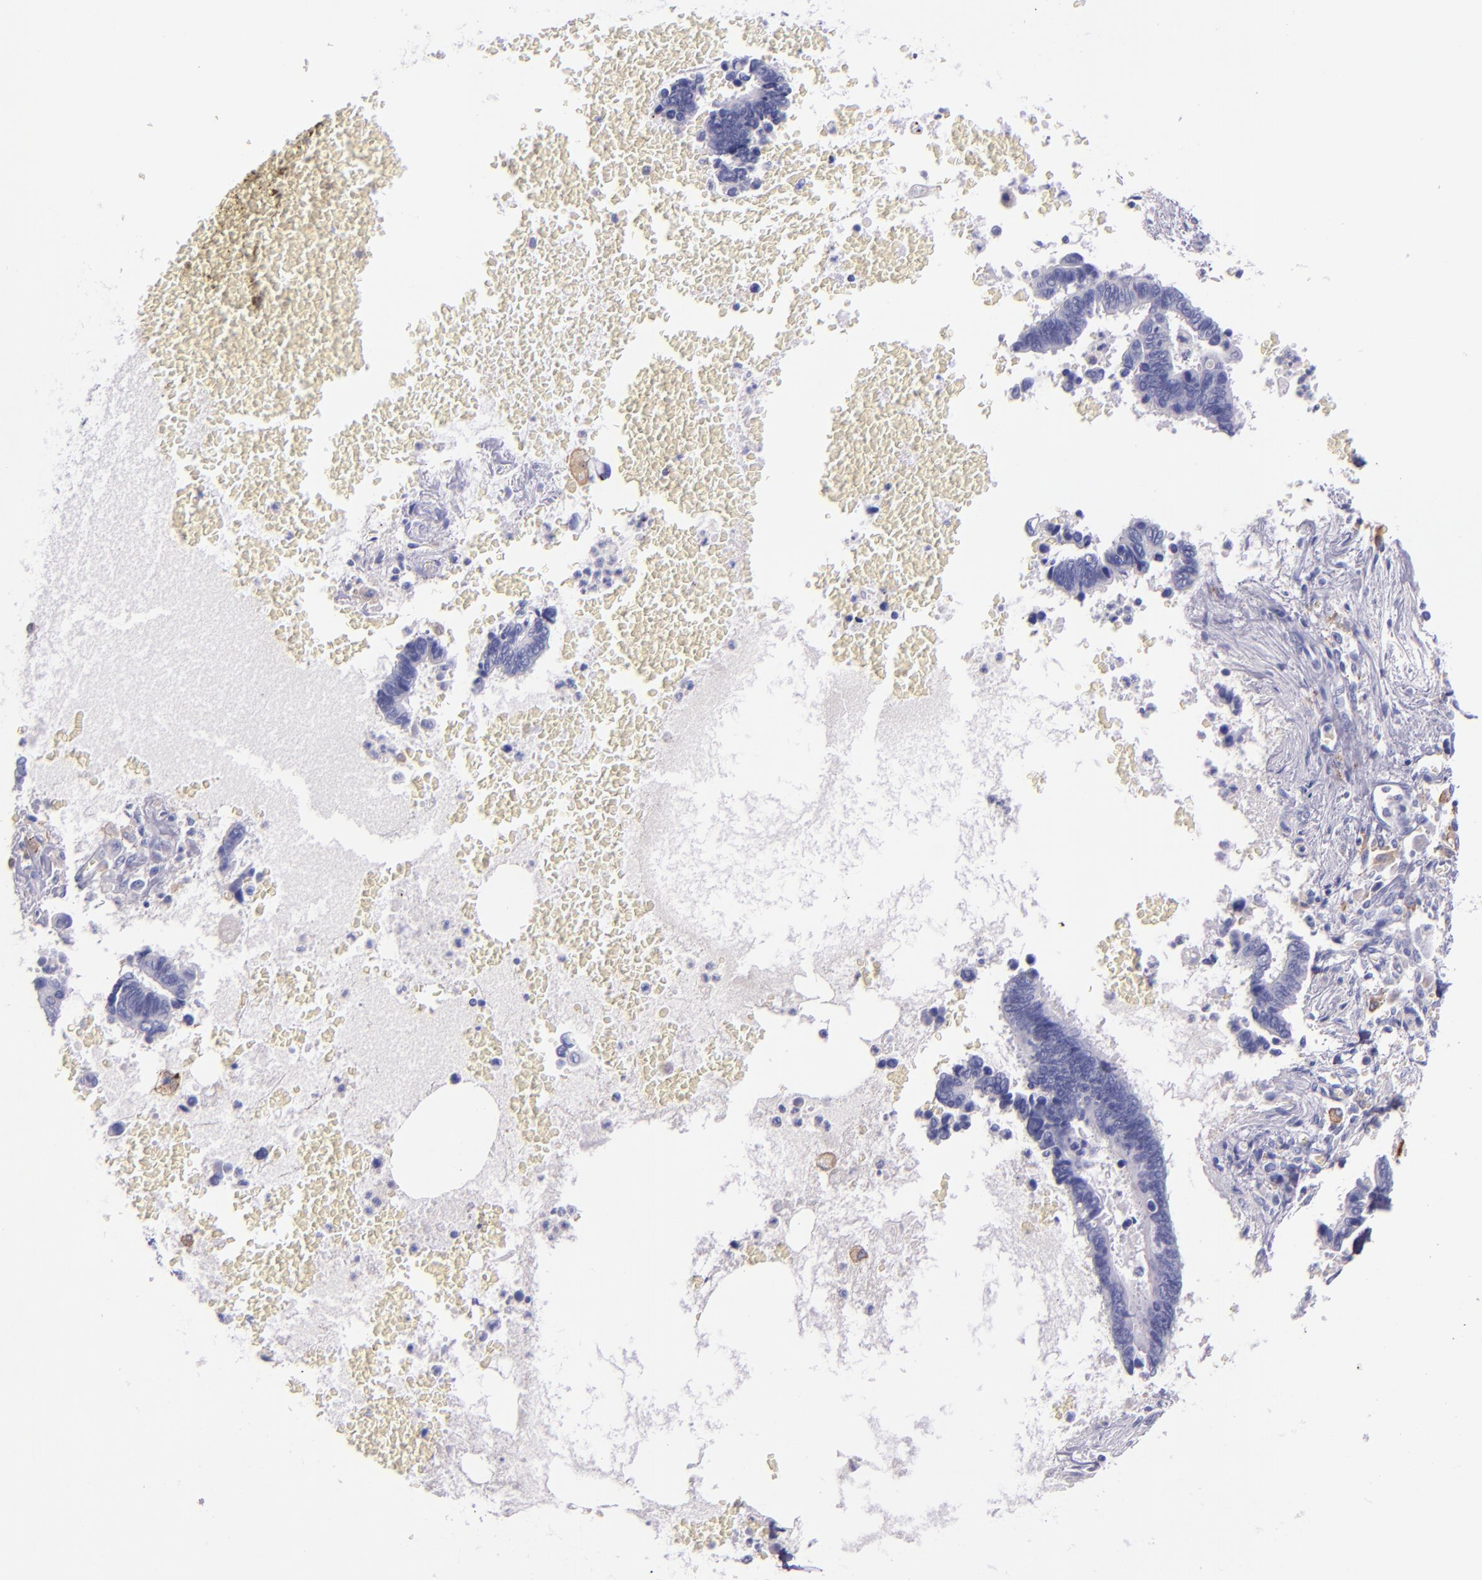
{"staining": {"intensity": "negative", "quantity": "none", "location": "none"}, "tissue": "pancreatic cancer", "cell_type": "Tumor cells", "image_type": "cancer", "snomed": [{"axis": "morphology", "description": "Adenocarcinoma, NOS"}, {"axis": "topography", "description": "Pancreas"}], "caption": "Image shows no protein positivity in tumor cells of pancreatic adenocarcinoma tissue.", "gene": "CD163", "patient": {"sex": "female", "age": 70}}